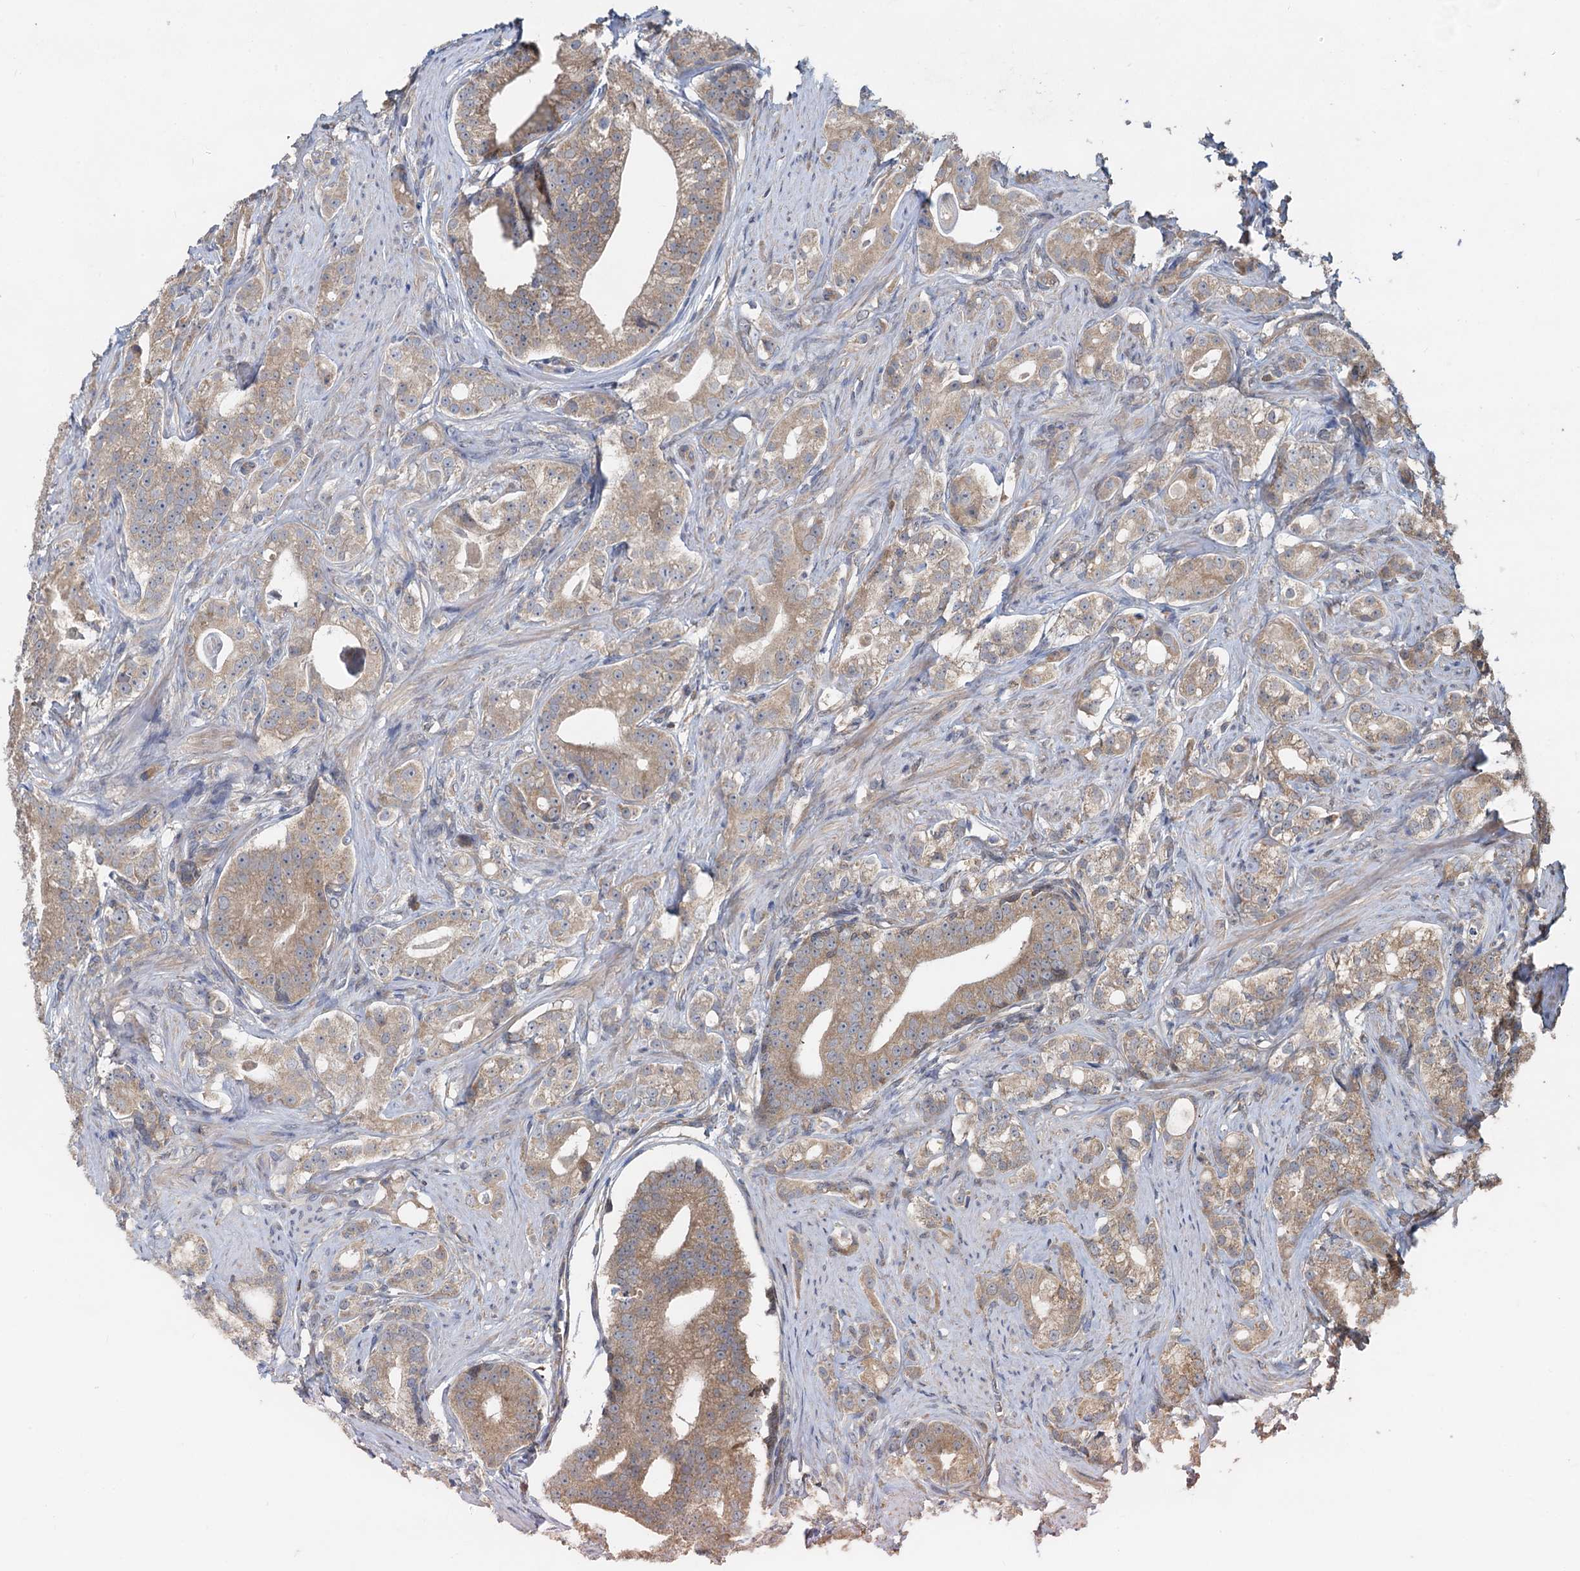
{"staining": {"intensity": "moderate", "quantity": "25%-75%", "location": "cytoplasmic/membranous"}, "tissue": "prostate cancer", "cell_type": "Tumor cells", "image_type": "cancer", "snomed": [{"axis": "morphology", "description": "Adenocarcinoma, Low grade"}, {"axis": "topography", "description": "Prostate"}], "caption": "Prostate low-grade adenocarcinoma stained with immunohistochemistry (IHC) reveals moderate cytoplasmic/membranous expression in approximately 25%-75% of tumor cells.", "gene": "HYI", "patient": {"sex": "male", "age": 71}}